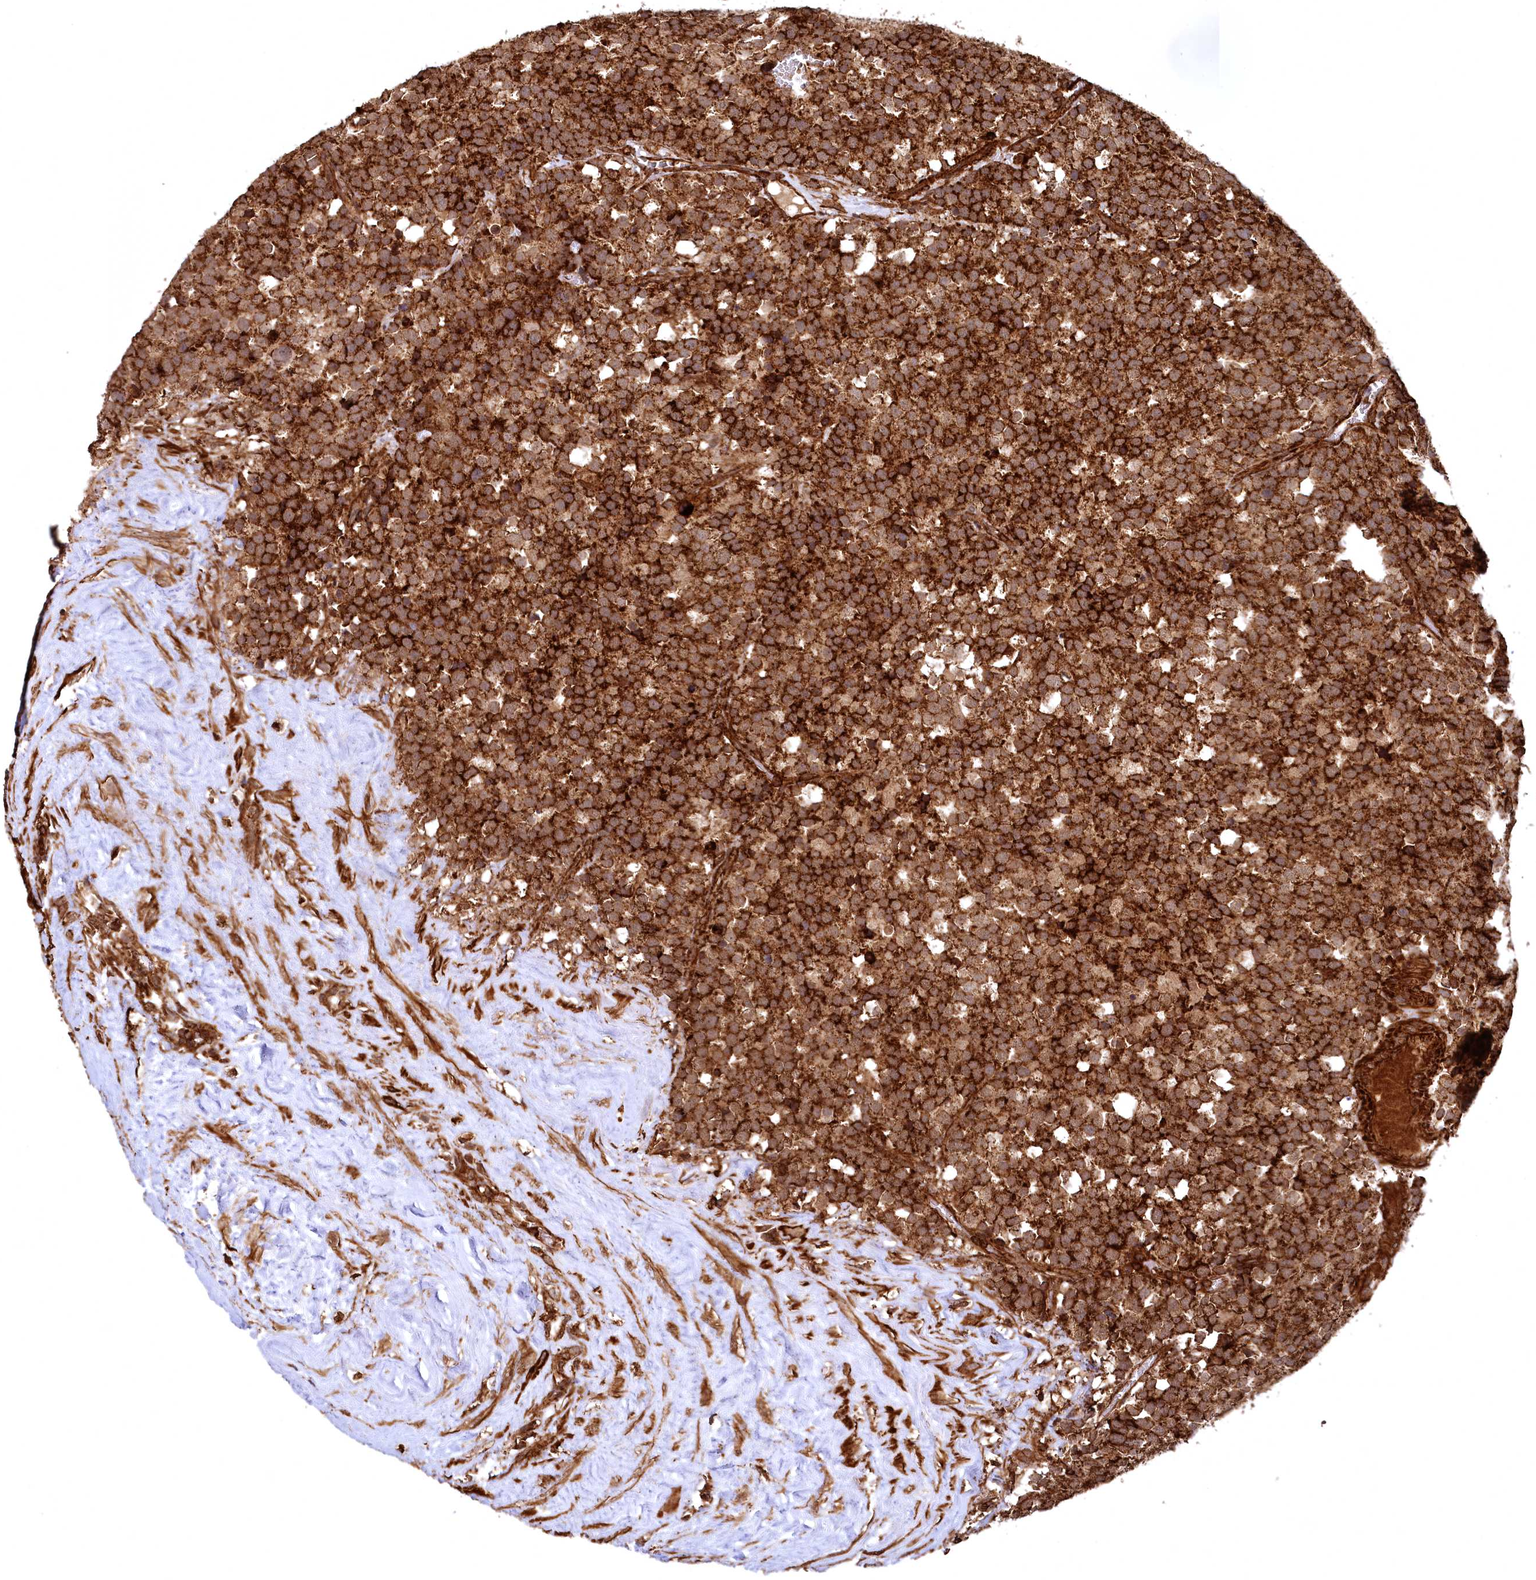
{"staining": {"intensity": "strong", "quantity": "25%-75%", "location": "cytoplasmic/membranous"}, "tissue": "testis cancer", "cell_type": "Tumor cells", "image_type": "cancer", "snomed": [{"axis": "morphology", "description": "Seminoma, NOS"}, {"axis": "topography", "description": "Testis"}], "caption": "A high amount of strong cytoplasmic/membranous positivity is seen in about 25%-75% of tumor cells in seminoma (testis) tissue.", "gene": "STUB1", "patient": {"sex": "male", "age": 71}}